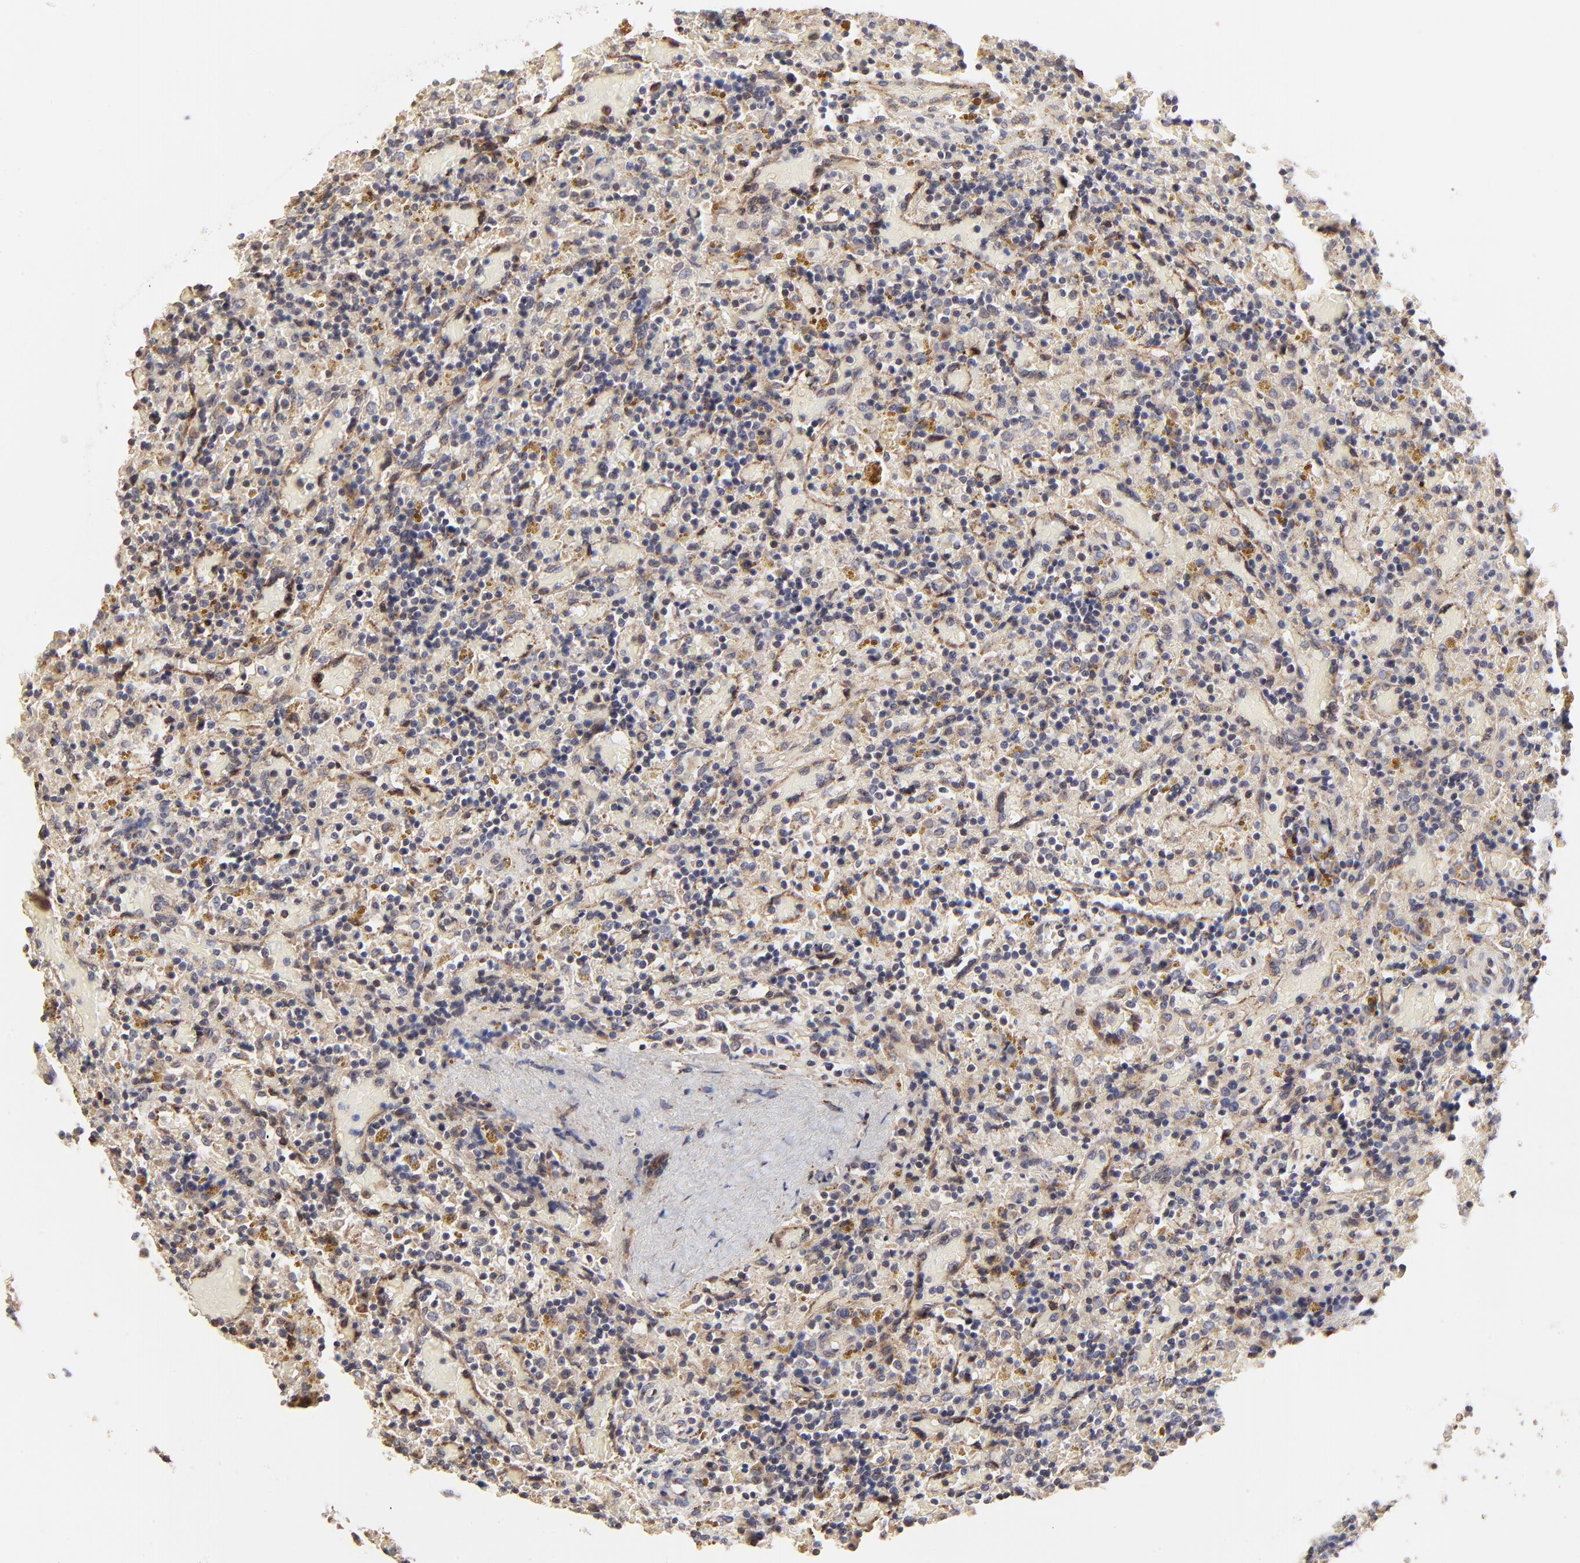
{"staining": {"intensity": "moderate", "quantity": "25%-75%", "location": "cytoplasmic/membranous"}, "tissue": "lymphoma", "cell_type": "Tumor cells", "image_type": "cancer", "snomed": [{"axis": "morphology", "description": "Malignant lymphoma, non-Hodgkin's type, Low grade"}, {"axis": "topography", "description": "Spleen"}], "caption": "Immunohistochemistry (IHC) of human lymphoma reveals medium levels of moderate cytoplasmic/membranous expression in about 25%-75% of tumor cells. (DAB (3,3'-diaminobenzidine) = brown stain, brightfield microscopy at high magnification).", "gene": "ELP2", "patient": {"sex": "female", "age": 65}}